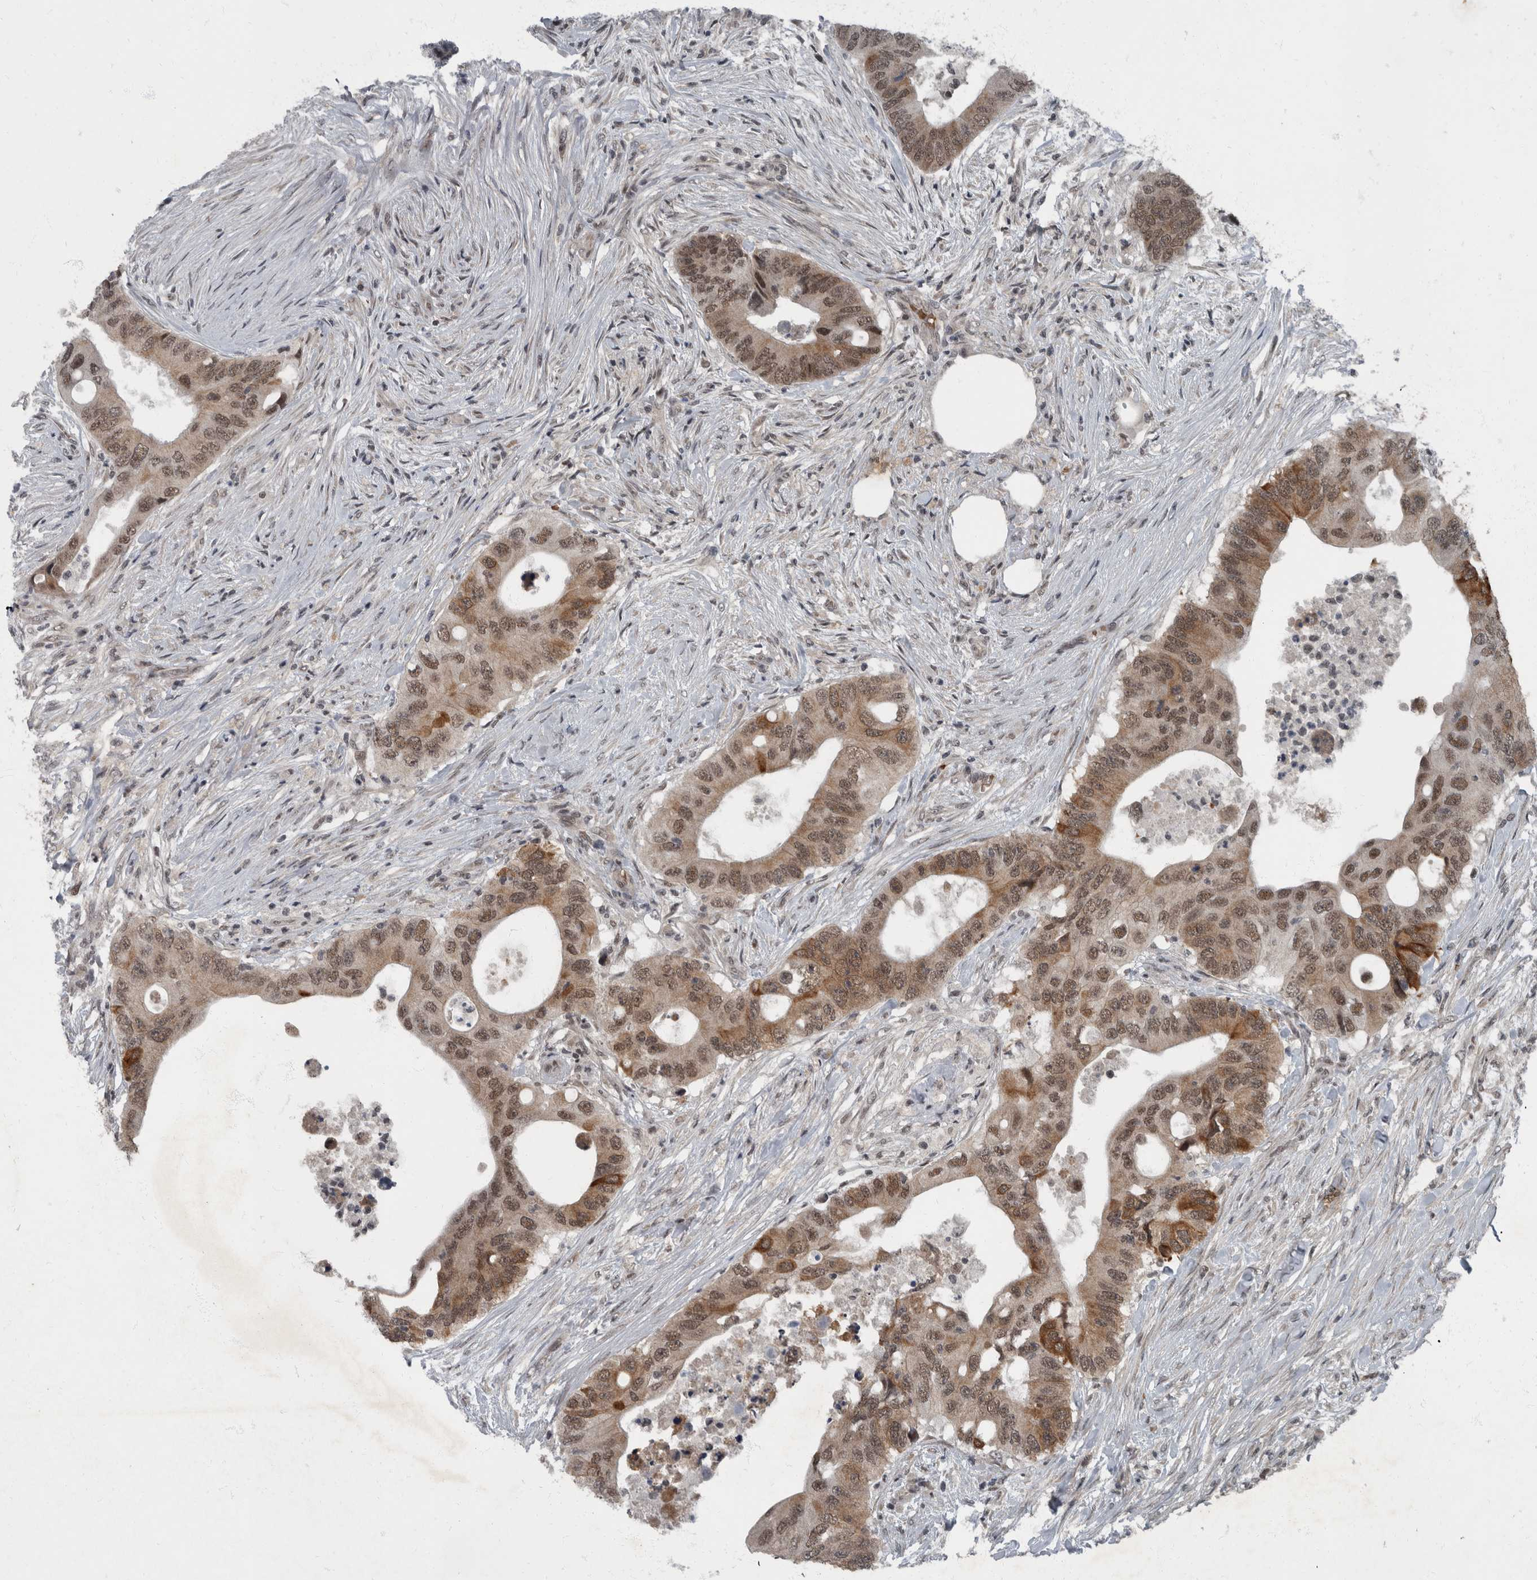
{"staining": {"intensity": "moderate", "quantity": ">75%", "location": "cytoplasmic/membranous,nuclear"}, "tissue": "colorectal cancer", "cell_type": "Tumor cells", "image_type": "cancer", "snomed": [{"axis": "morphology", "description": "Adenocarcinoma, NOS"}, {"axis": "topography", "description": "Colon"}], "caption": "Colorectal cancer stained with a brown dye displays moderate cytoplasmic/membranous and nuclear positive positivity in about >75% of tumor cells.", "gene": "WDR33", "patient": {"sex": "male", "age": 71}}